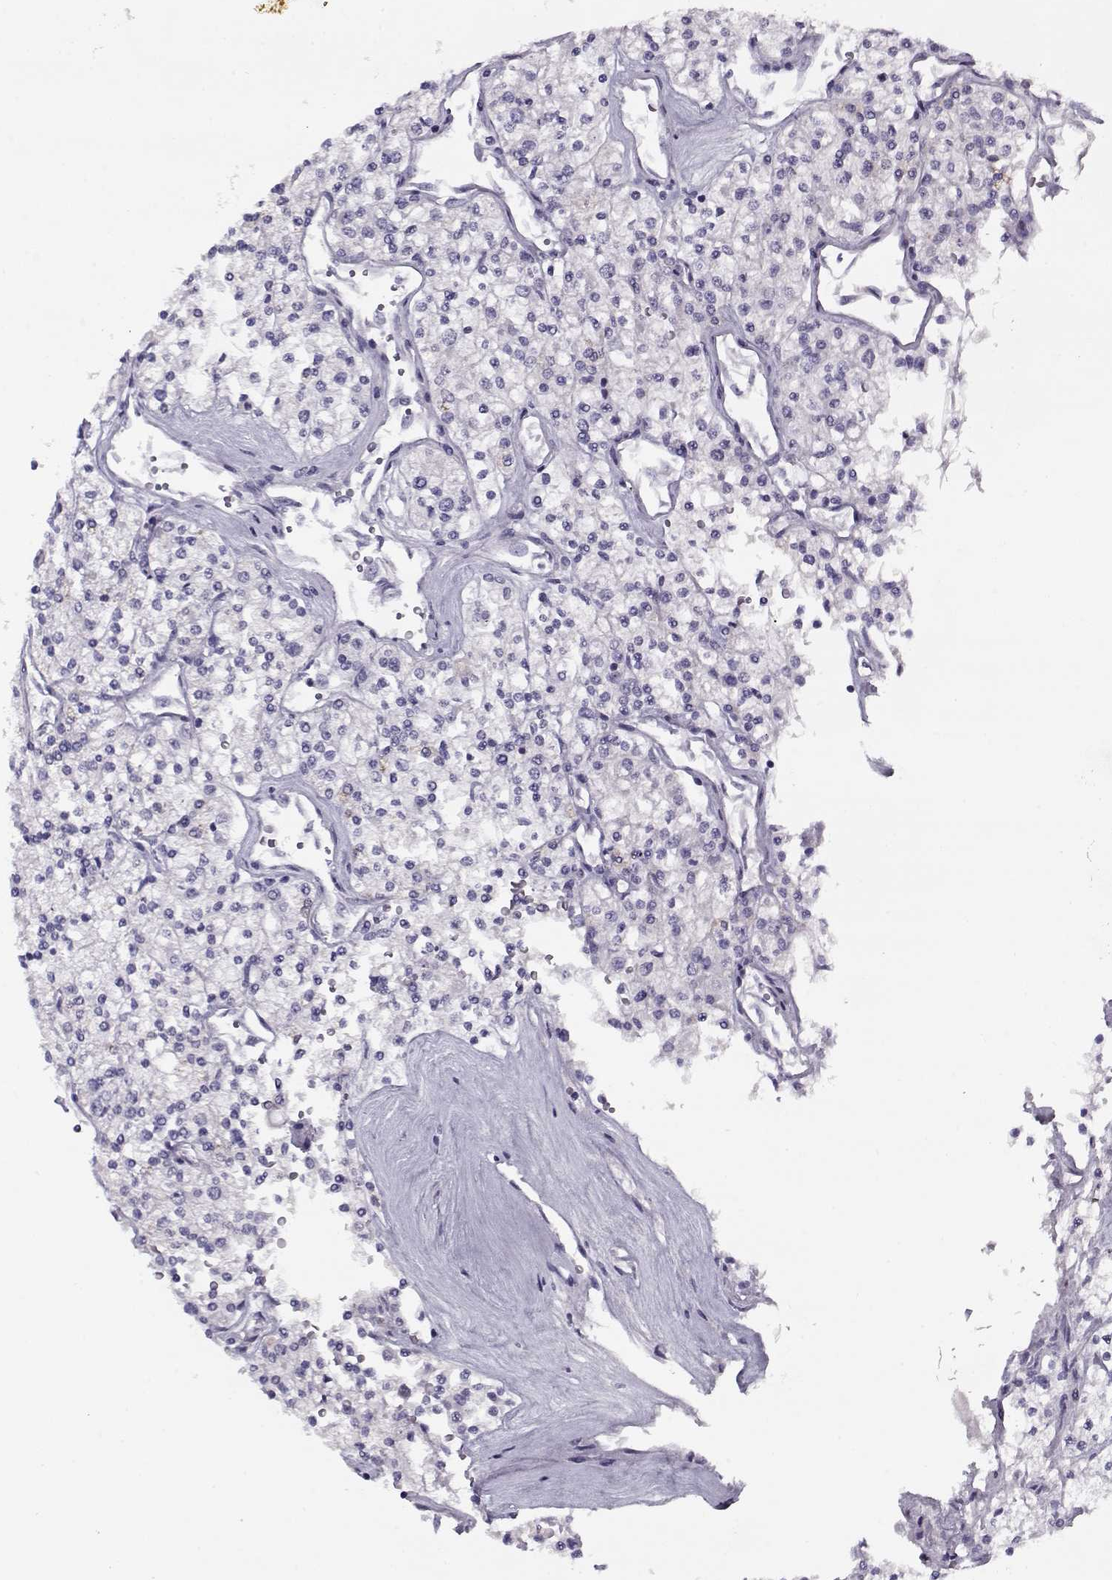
{"staining": {"intensity": "negative", "quantity": "none", "location": "none"}, "tissue": "renal cancer", "cell_type": "Tumor cells", "image_type": "cancer", "snomed": [{"axis": "morphology", "description": "Adenocarcinoma, NOS"}, {"axis": "topography", "description": "Kidney"}], "caption": "Immunohistochemistry histopathology image of adenocarcinoma (renal) stained for a protein (brown), which shows no positivity in tumor cells. Nuclei are stained in blue.", "gene": "PP2D1", "patient": {"sex": "male", "age": 80}}